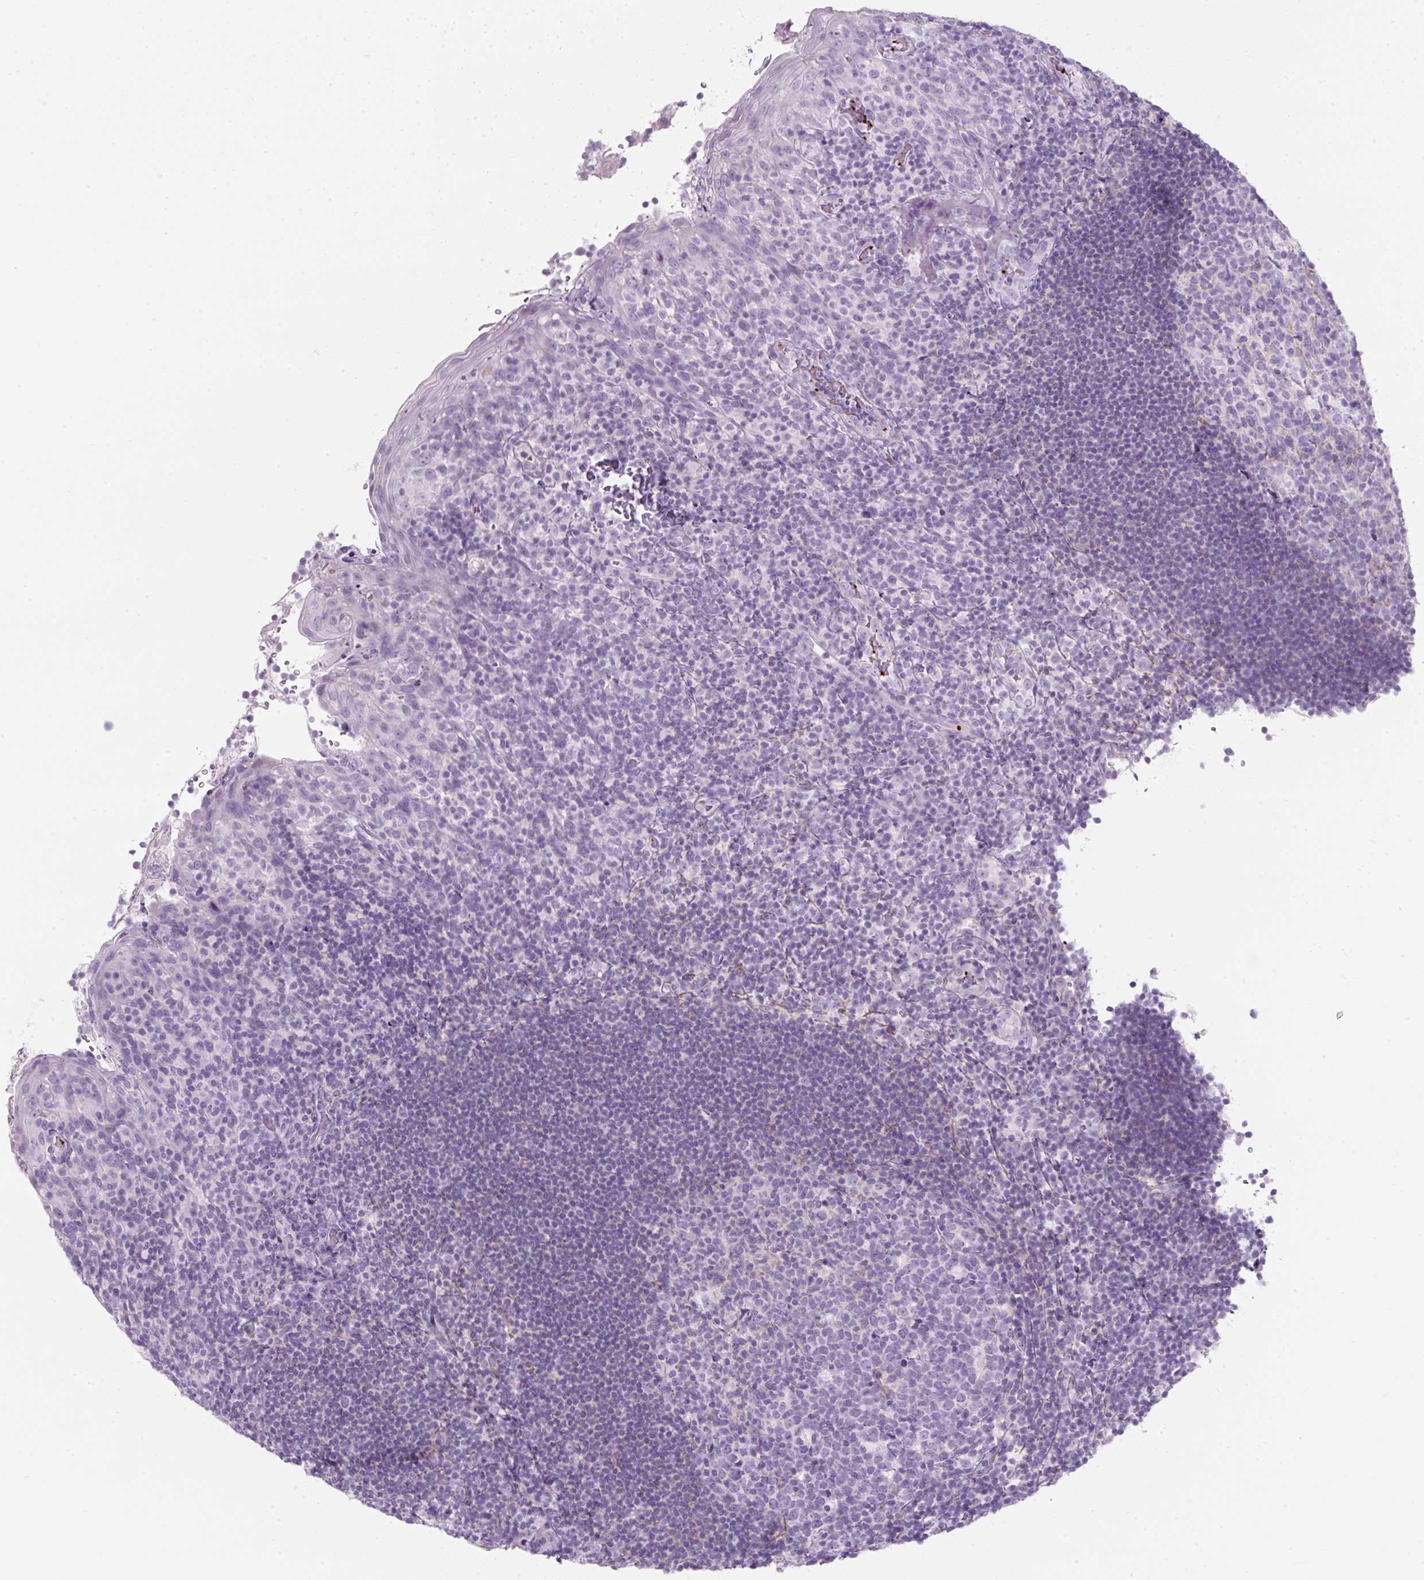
{"staining": {"intensity": "negative", "quantity": "none", "location": "none"}, "tissue": "tonsil", "cell_type": "Germinal center cells", "image_type": "normal", "snomed": [{"axis": "morphology", "description": "Normal tissue, NOS"}, {"axis": "topography", "description": "Tonsil"}], "caption": "An IHC micrograph of benign tonsil is shown. There is no staining in germinal center cells of tonsil.", "gene": "ENSG00000288796", "patient": {"sex": "female", "age": 10}}